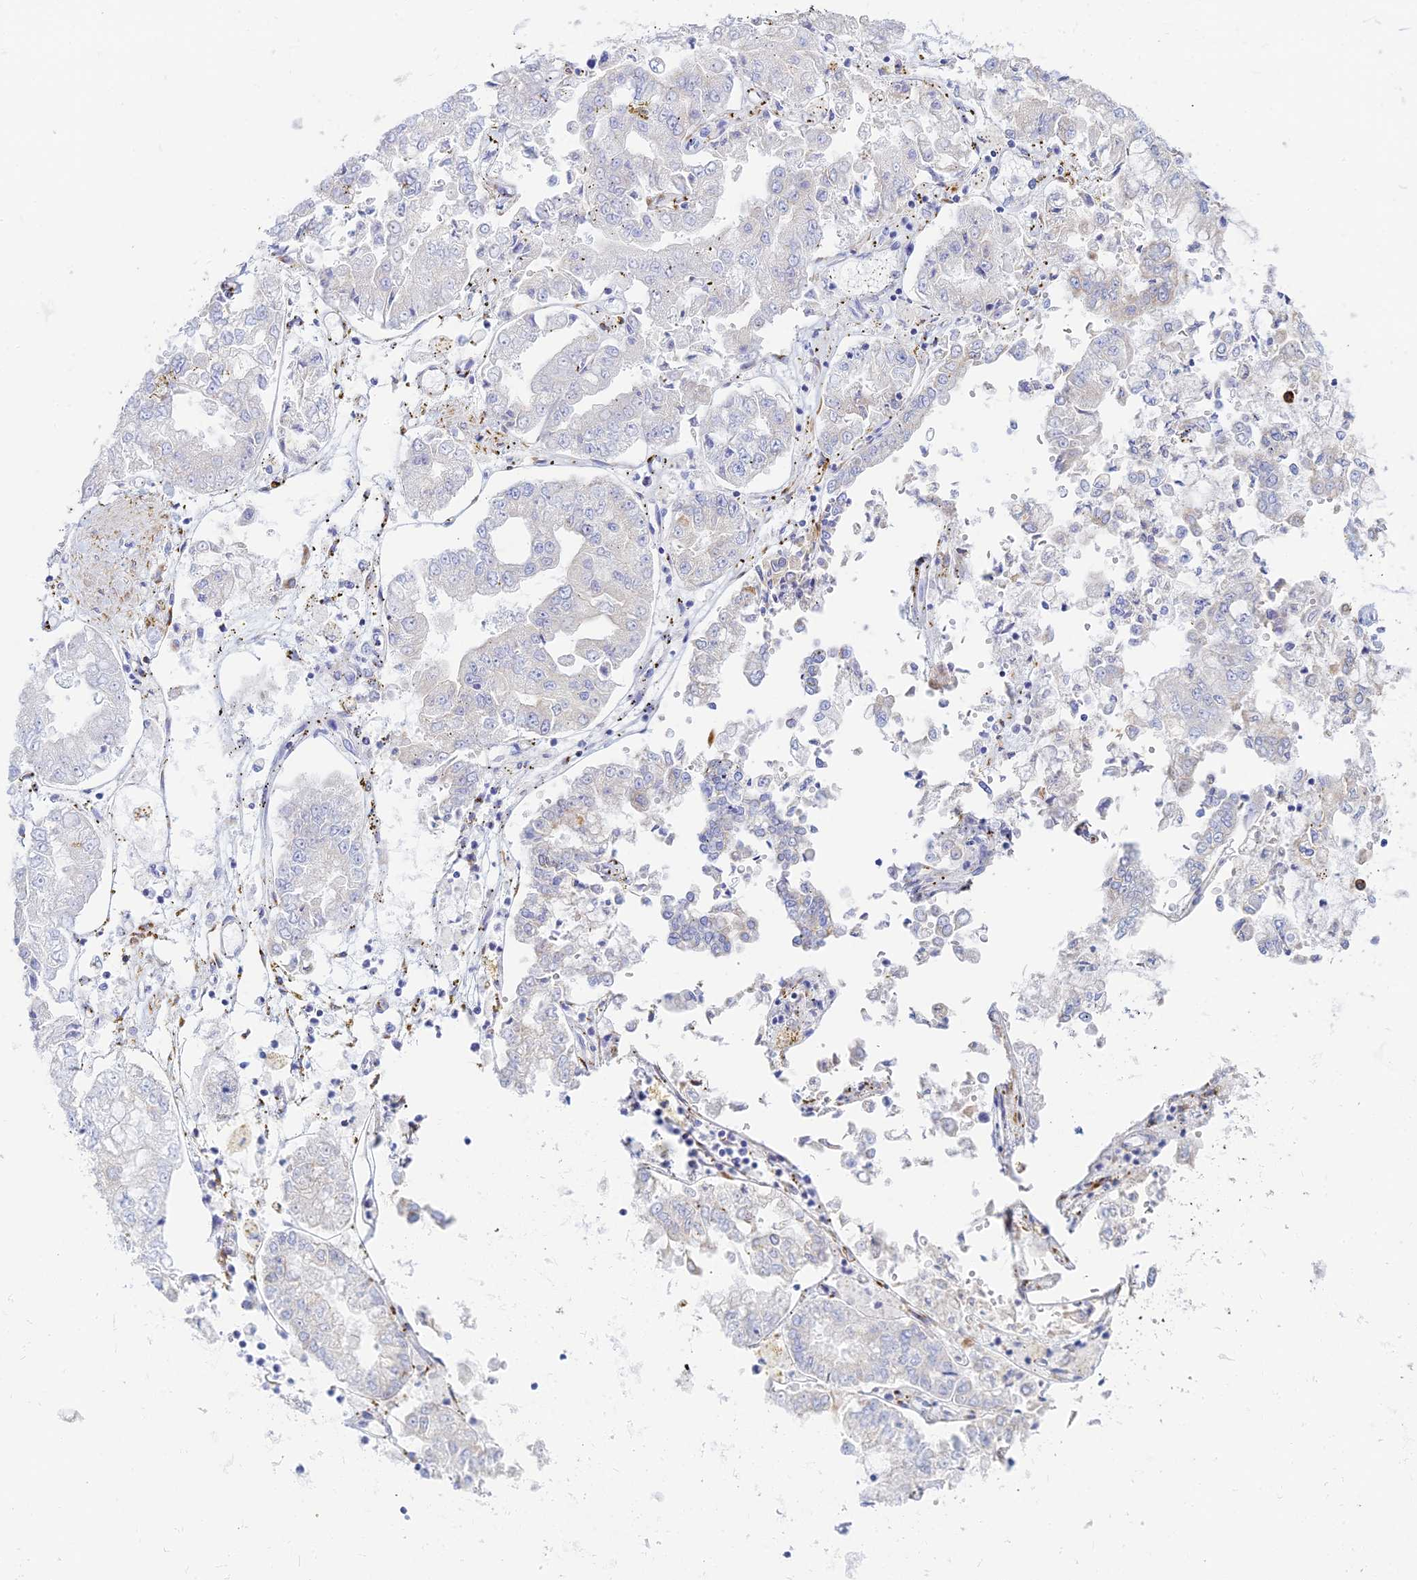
{"staining": {"intensity": "negative", "quantity": "none", "location": "none"}, "tissue": "stomach cancer", "cell_type": "Tumor cells", "image_type": "cancer", "snomed": [{"axis": "morphology", "description": "Adenocarcinoma, NOS"}, {"axis": "topography", "description": "Stomach"}], "caption": "IHC histopathology image of neoplastic tissue: human stomach cancer stained with DAB displays no significant protein positivity in tumor cells.", "gene": "CEP152", "patient": {"sex": "male", "age": 76}}